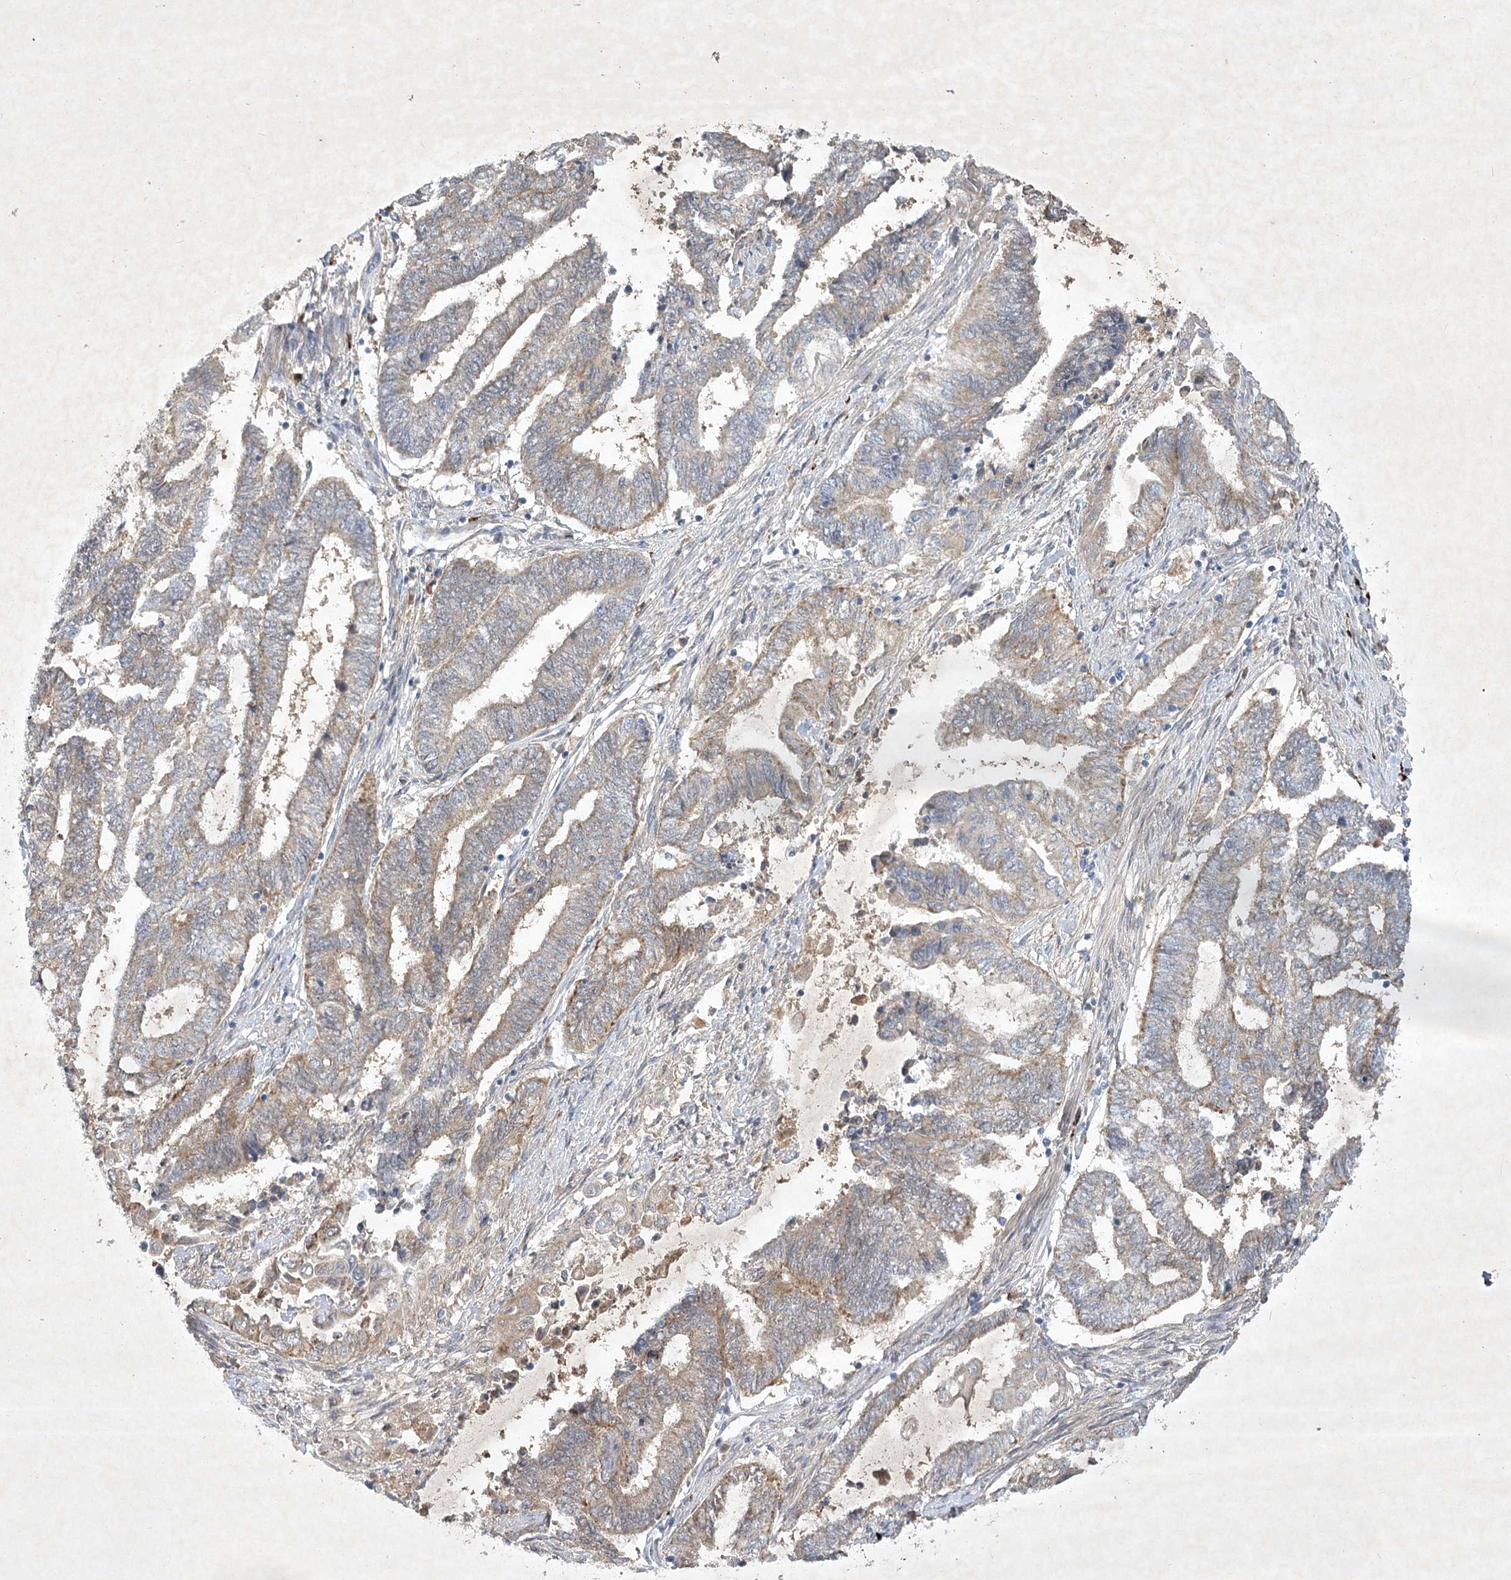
{"staining": {"intensity": "weak", "quantity": "25%-75%", "location": "cytoplasmic/membranous"}, "tissue": "endometrial cancer", "cell_type": "Tumor cells", "image_type": "cancer", "snomed": [{"axis": "morphology", "description": "Adenocarcinoma, NOS"}, {"axis": "topography", "description": "Uterus"}, {"axis": "topography", "description": "Endometrium"}], "caption": "Protein staining of endometrial cancer (adenocarcinoma) tissue demonstrates weak cytoplasmic/membranous expression in approximately 25%-75% of tumor cells.", "gene": "PYROXD2", "patient": {"sex": "female", "age": 70}}